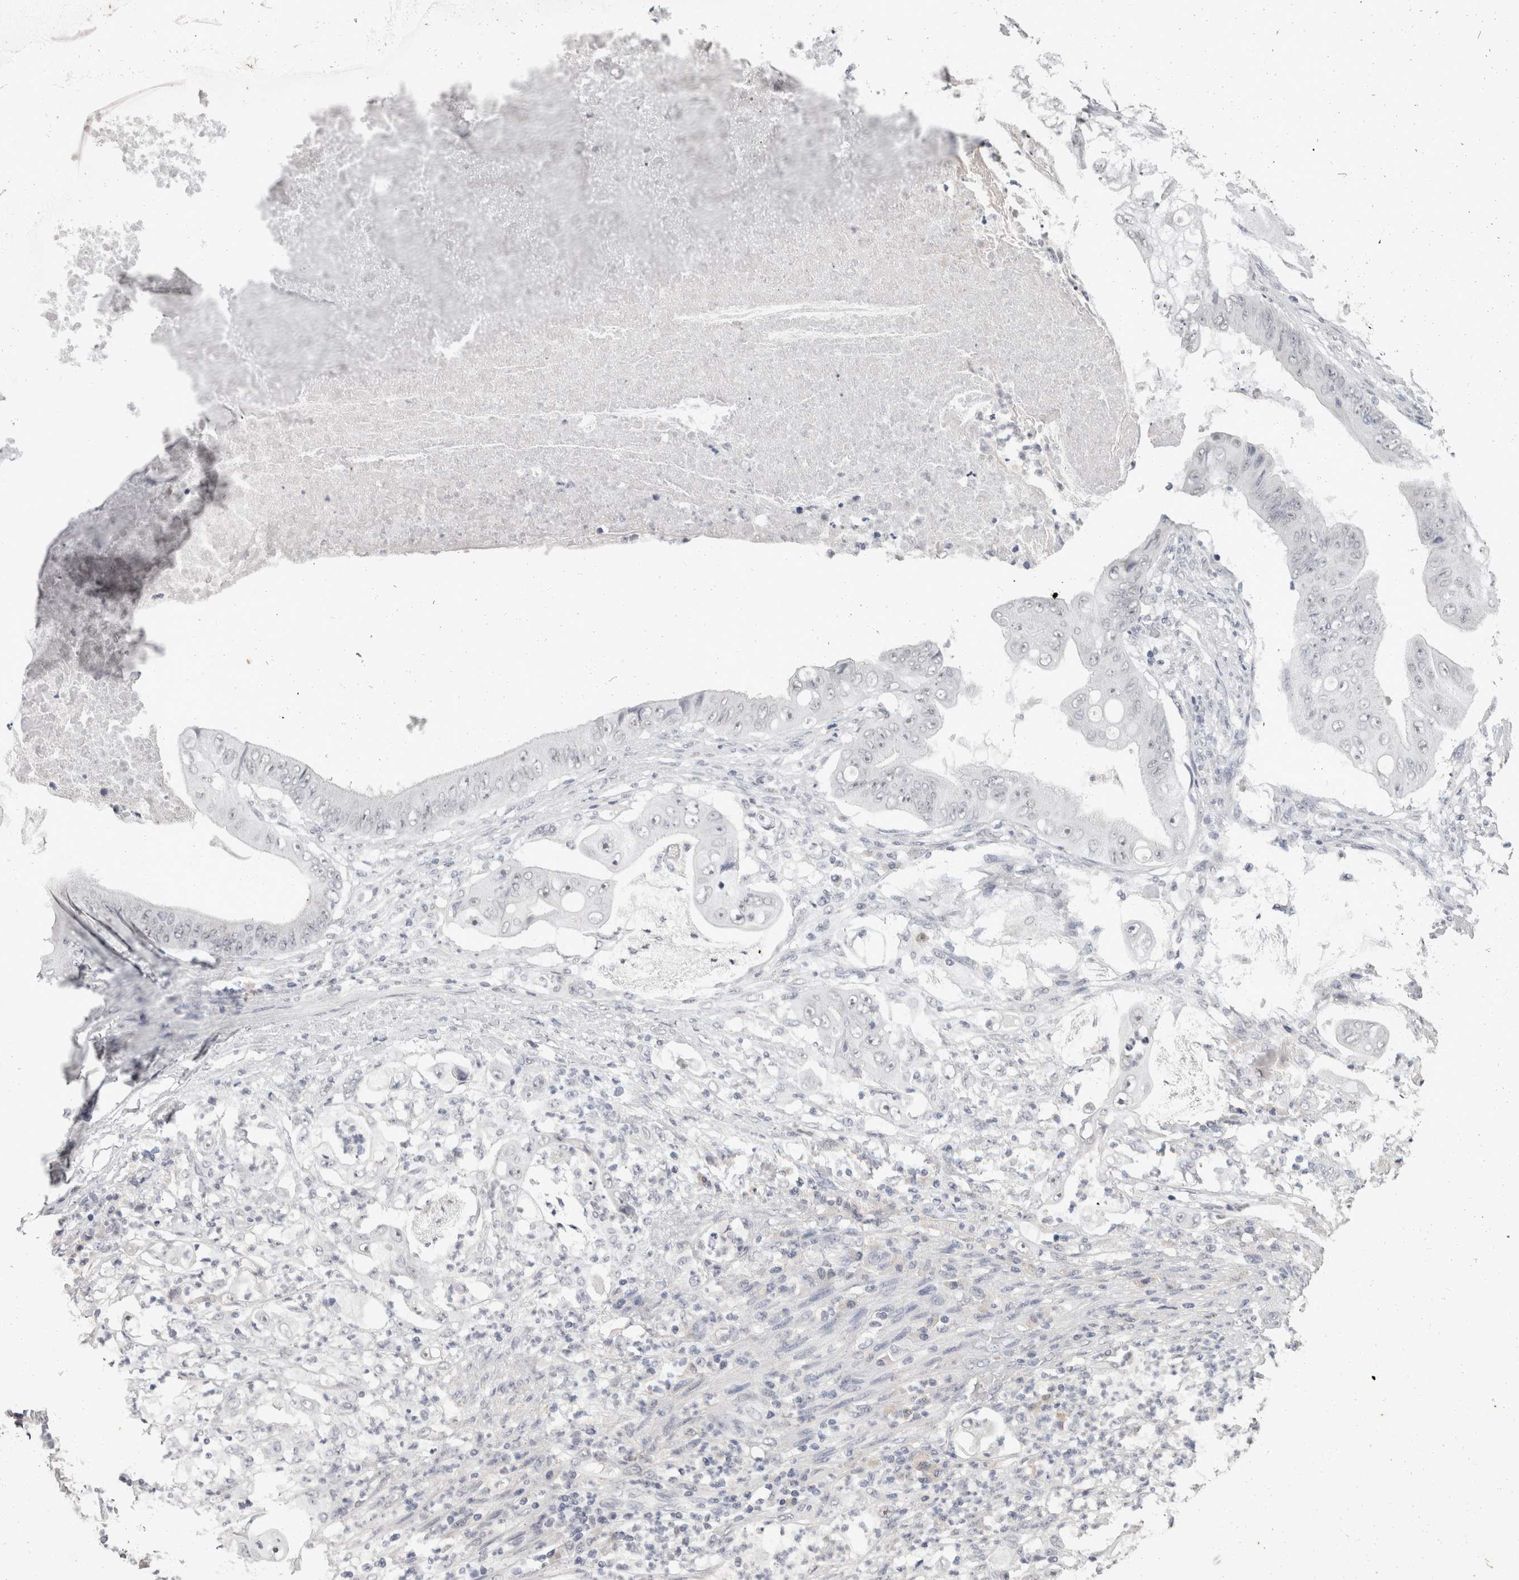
{"staining": {"intensity": "negative", "quantity": "none", "location": "none"}, "tissue": "stomach cancer", "cell_type": "Tumor cells", "image_type": "cancer", "snomed": [{"axis": "morphology", "description": "Adenocarcinoma, NOS"}, {"axis": "topography", "description": "Stomach"}], "caption": "IHC of human stomach cancer shows no expression in tumor cells.", "gene": "DDX17", "patient": {"sex": "female", "age": 73}}